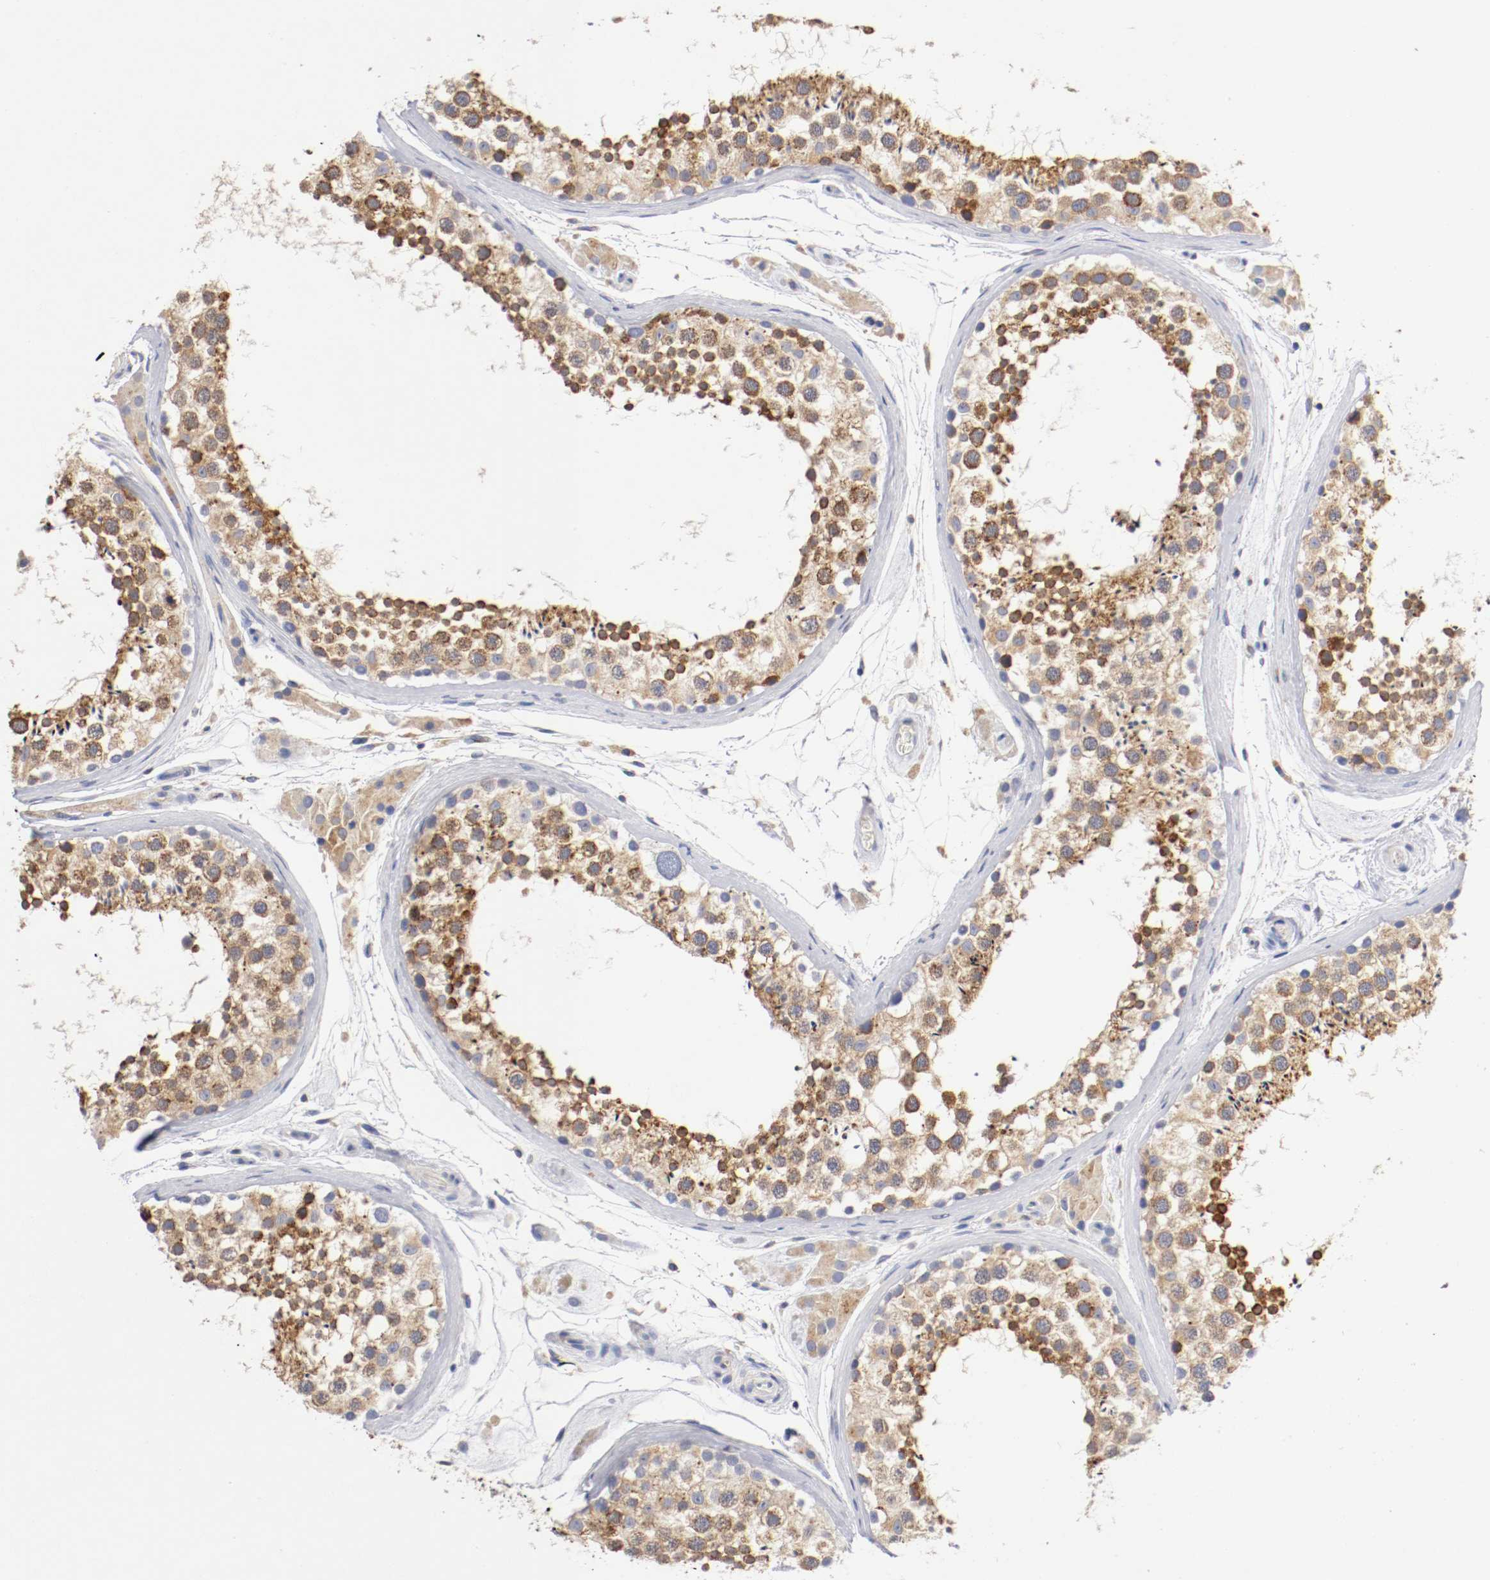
{"staining": {"intensity": "strong", "quantity": "25%-75%", "location": "cytoplasmic/membranous"}, "tissue": "testis", "cell_type": "Cells in seminiferous ducts", "image_type": "normal", "snomed": [{"axis": "morphology", "description": "Normal tissue, NOS"}, {"axis": "topography", "description": "Testis"}], "caption": "Cells in seminiferous ducts demonstrate high levels of strong cytoplasmic/membranous positivity in about 25%-75% of cells in benign human testis. The staining was performed using DAB, with brown indicating positive protein expression. Nuclei are stained blue with hematoxylin.", "gene": "TRAF2", "patient": {"sex": "male", "age": 46}}